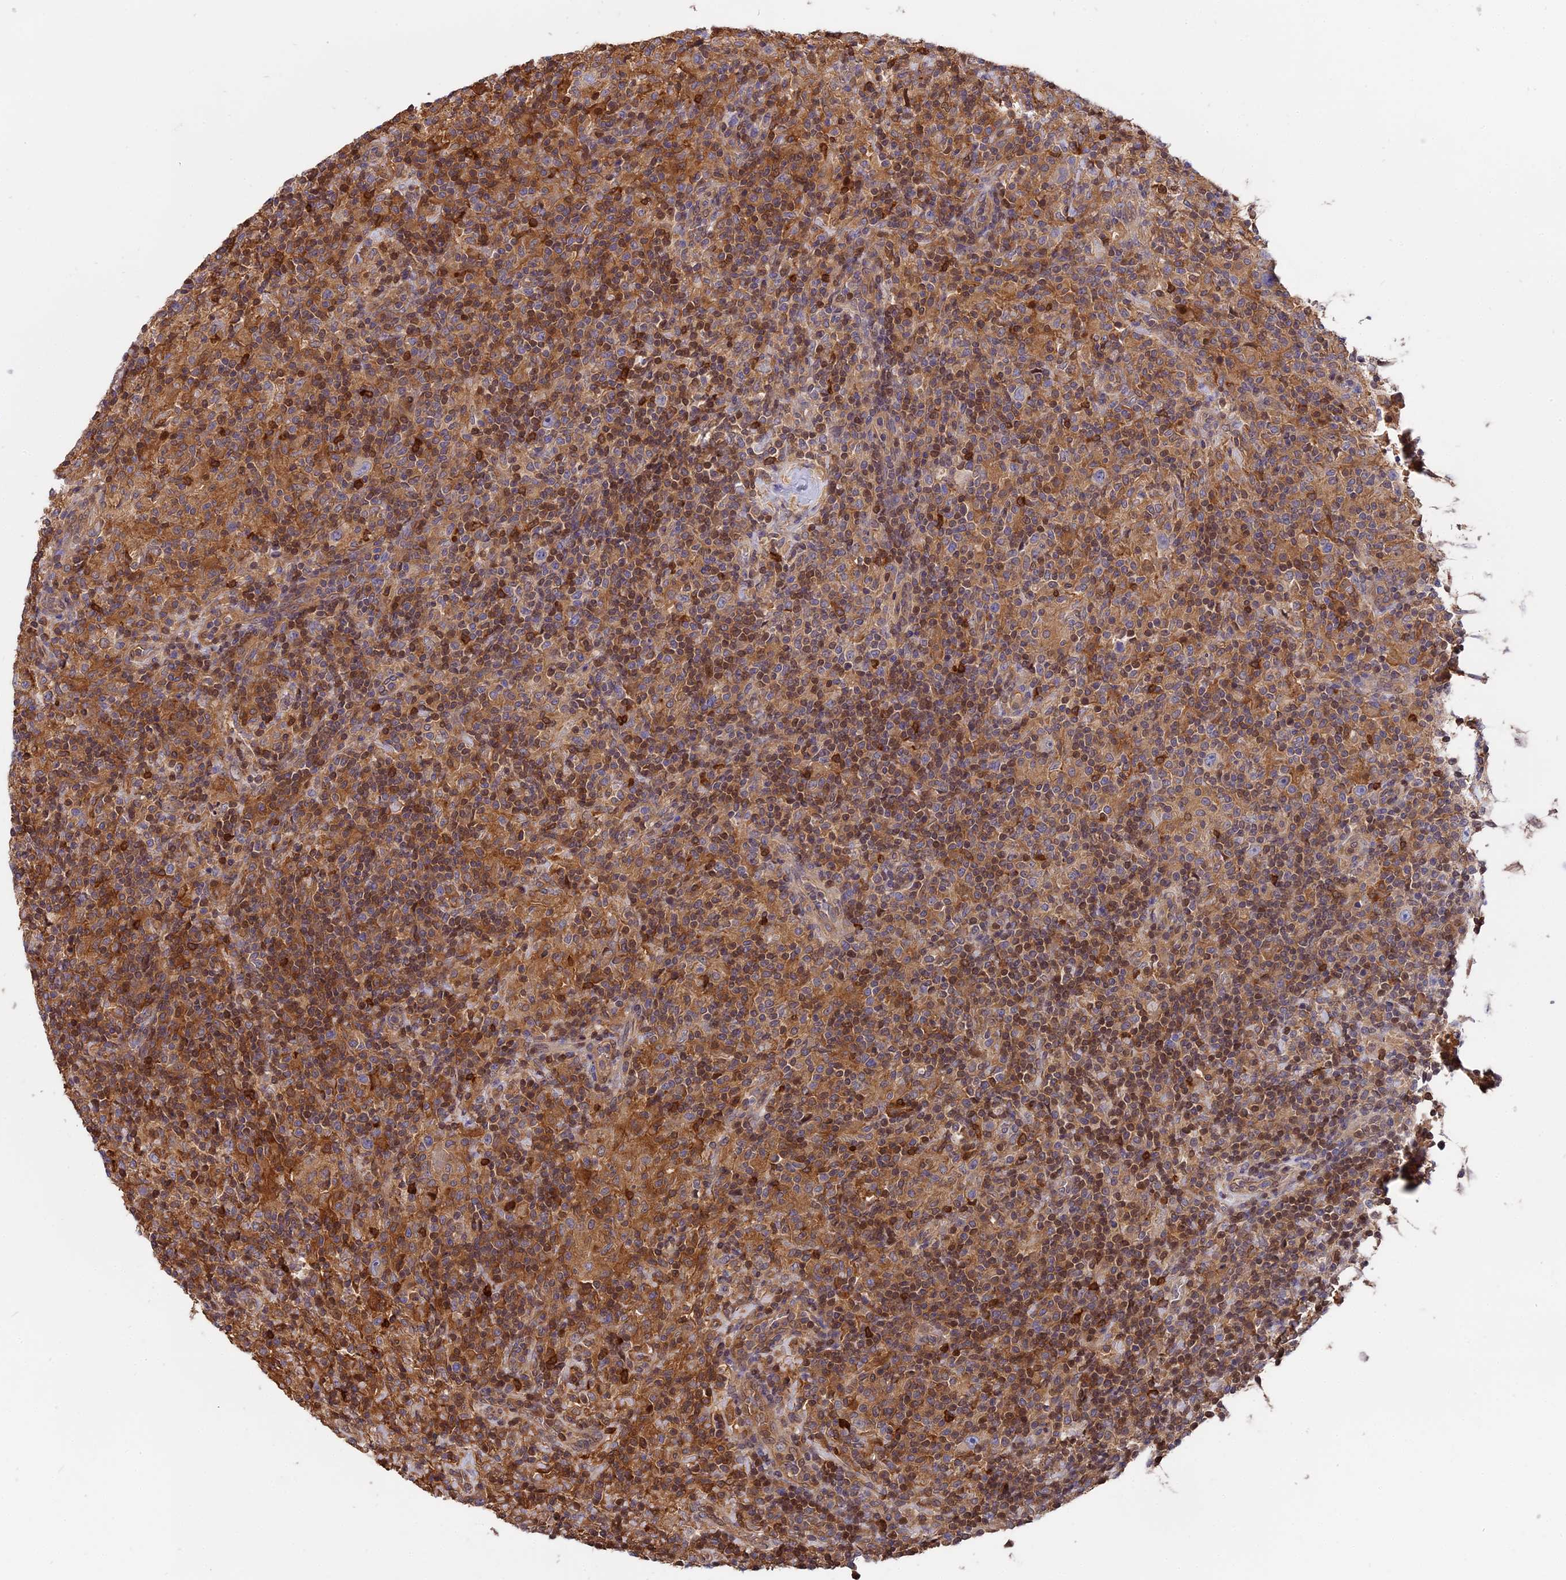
{"staining": {"intensity": "negative", "quantity": "none", "location": "none"}, "tissue": "lymphoma", "cell_type": "Tumor cells", "image_type": "cancer", "snomed": [{"axis": "morphology", "description": "Hodgkin's disease, NOS"}, {"axis": "topography", "description": "Lymph node"}], "caption": "A high-resolution image shows immunohistochemistry (IHC) staining of lymphoma, which exhibits no significant staining in tumor cells. Brightfield microscopy of IHC stained with DAB (3,3'-diaminobenzidine) (brown) and hematoxylin (blue), captured at high magnification.", "gene": "FAM118B", "patient": {"sex": "male", "age": 70}}